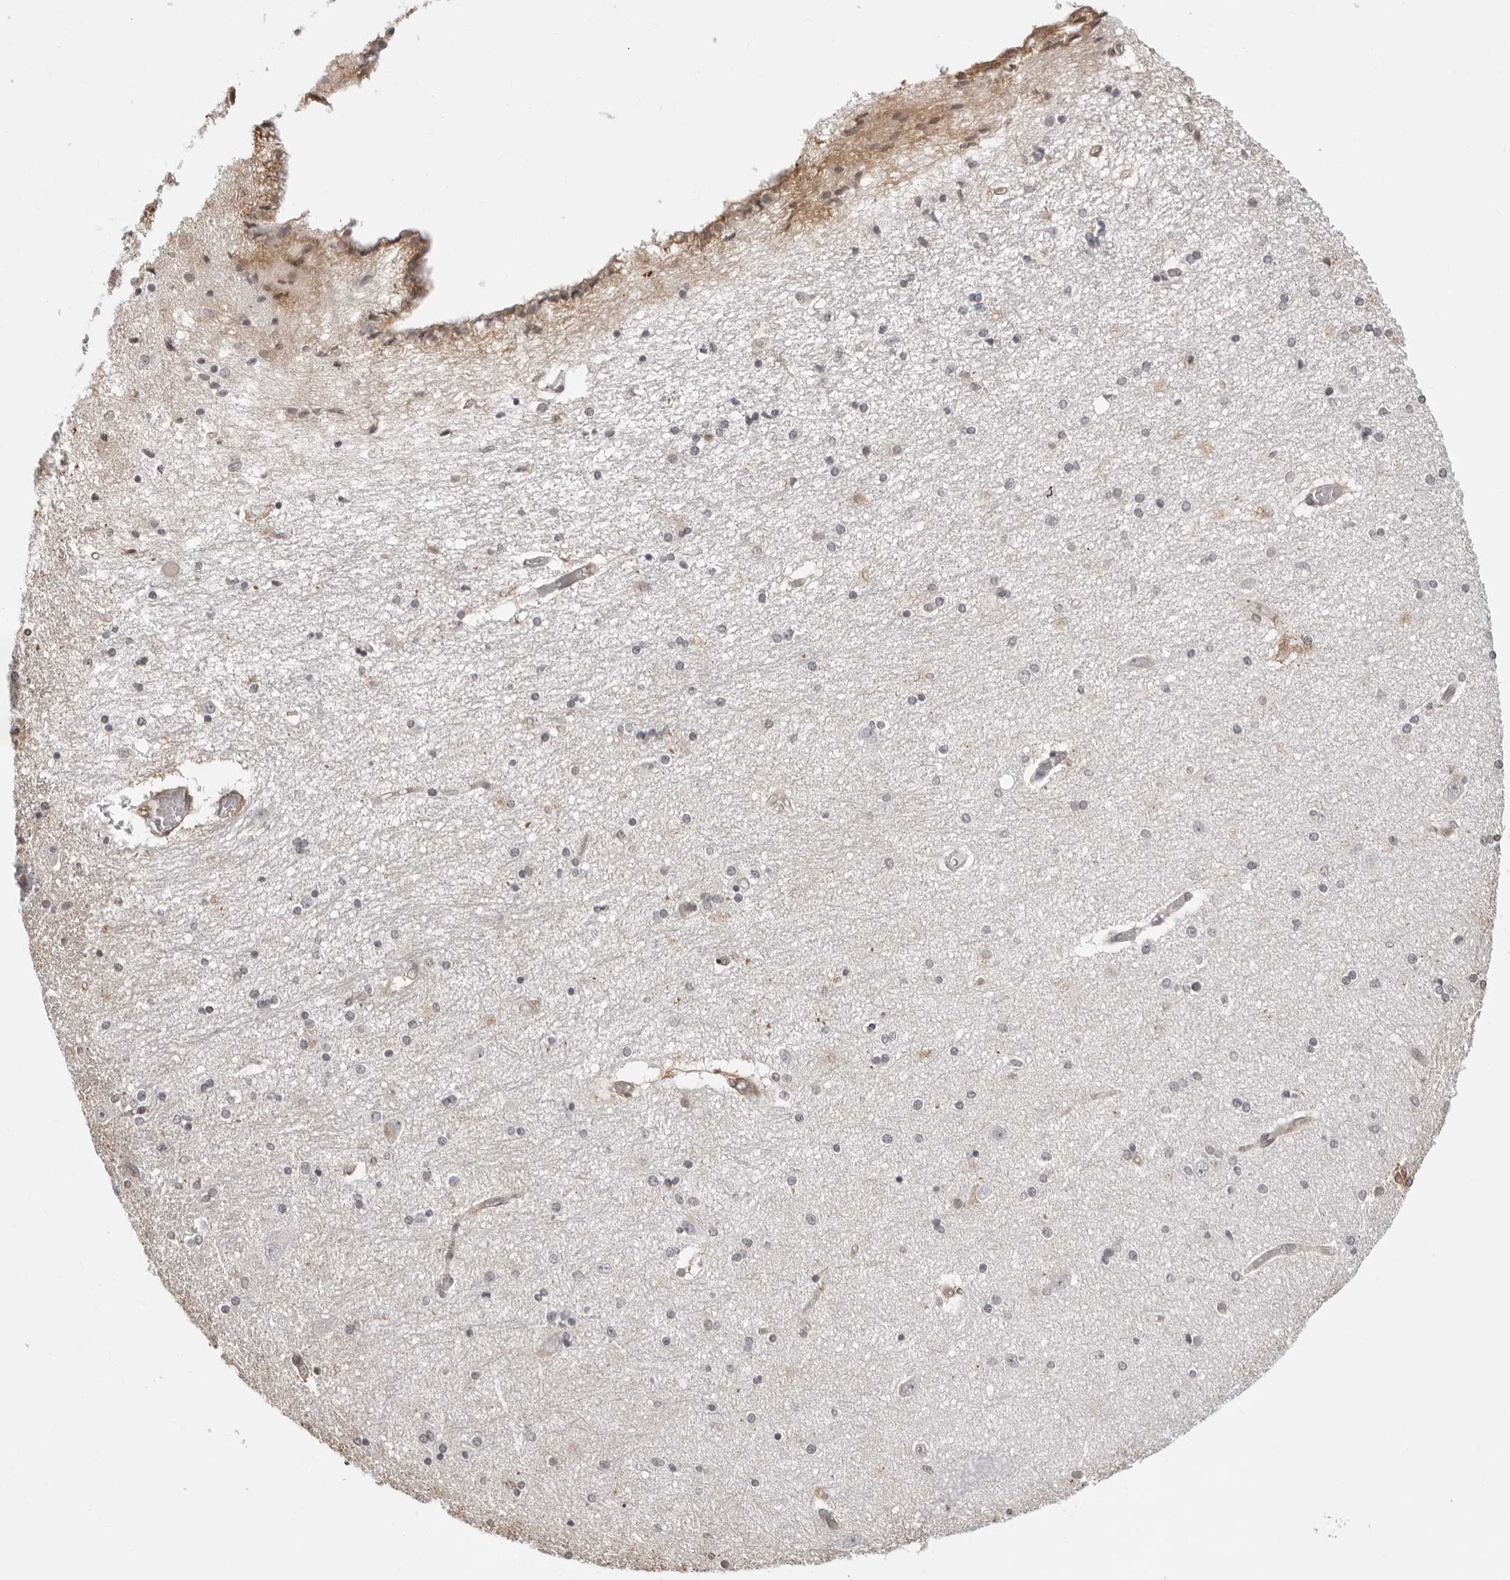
{"staining": {"intensity": "negative", "quantity": "none", "location": "none"}, "tissue": "hippocampus", "cell_type": "Glial cells", "image_type": "normal", "snomed": [{"axis": "morphology", "description": "Normal tissue, NOS"}, {"axis": "topography", "description": "Hippocampus"}], "caption": "A high-resolution histopathology image shows immunohistochemistry (IHC) staining of normal hippocampus, which exhibits no significant staining in glial cells. The staining is performed using DAB brown chromogen with nuclei counter-stained in using hematoxylin.", "gene": "UNK", "patient": {"sex": "female", "age": 54}}